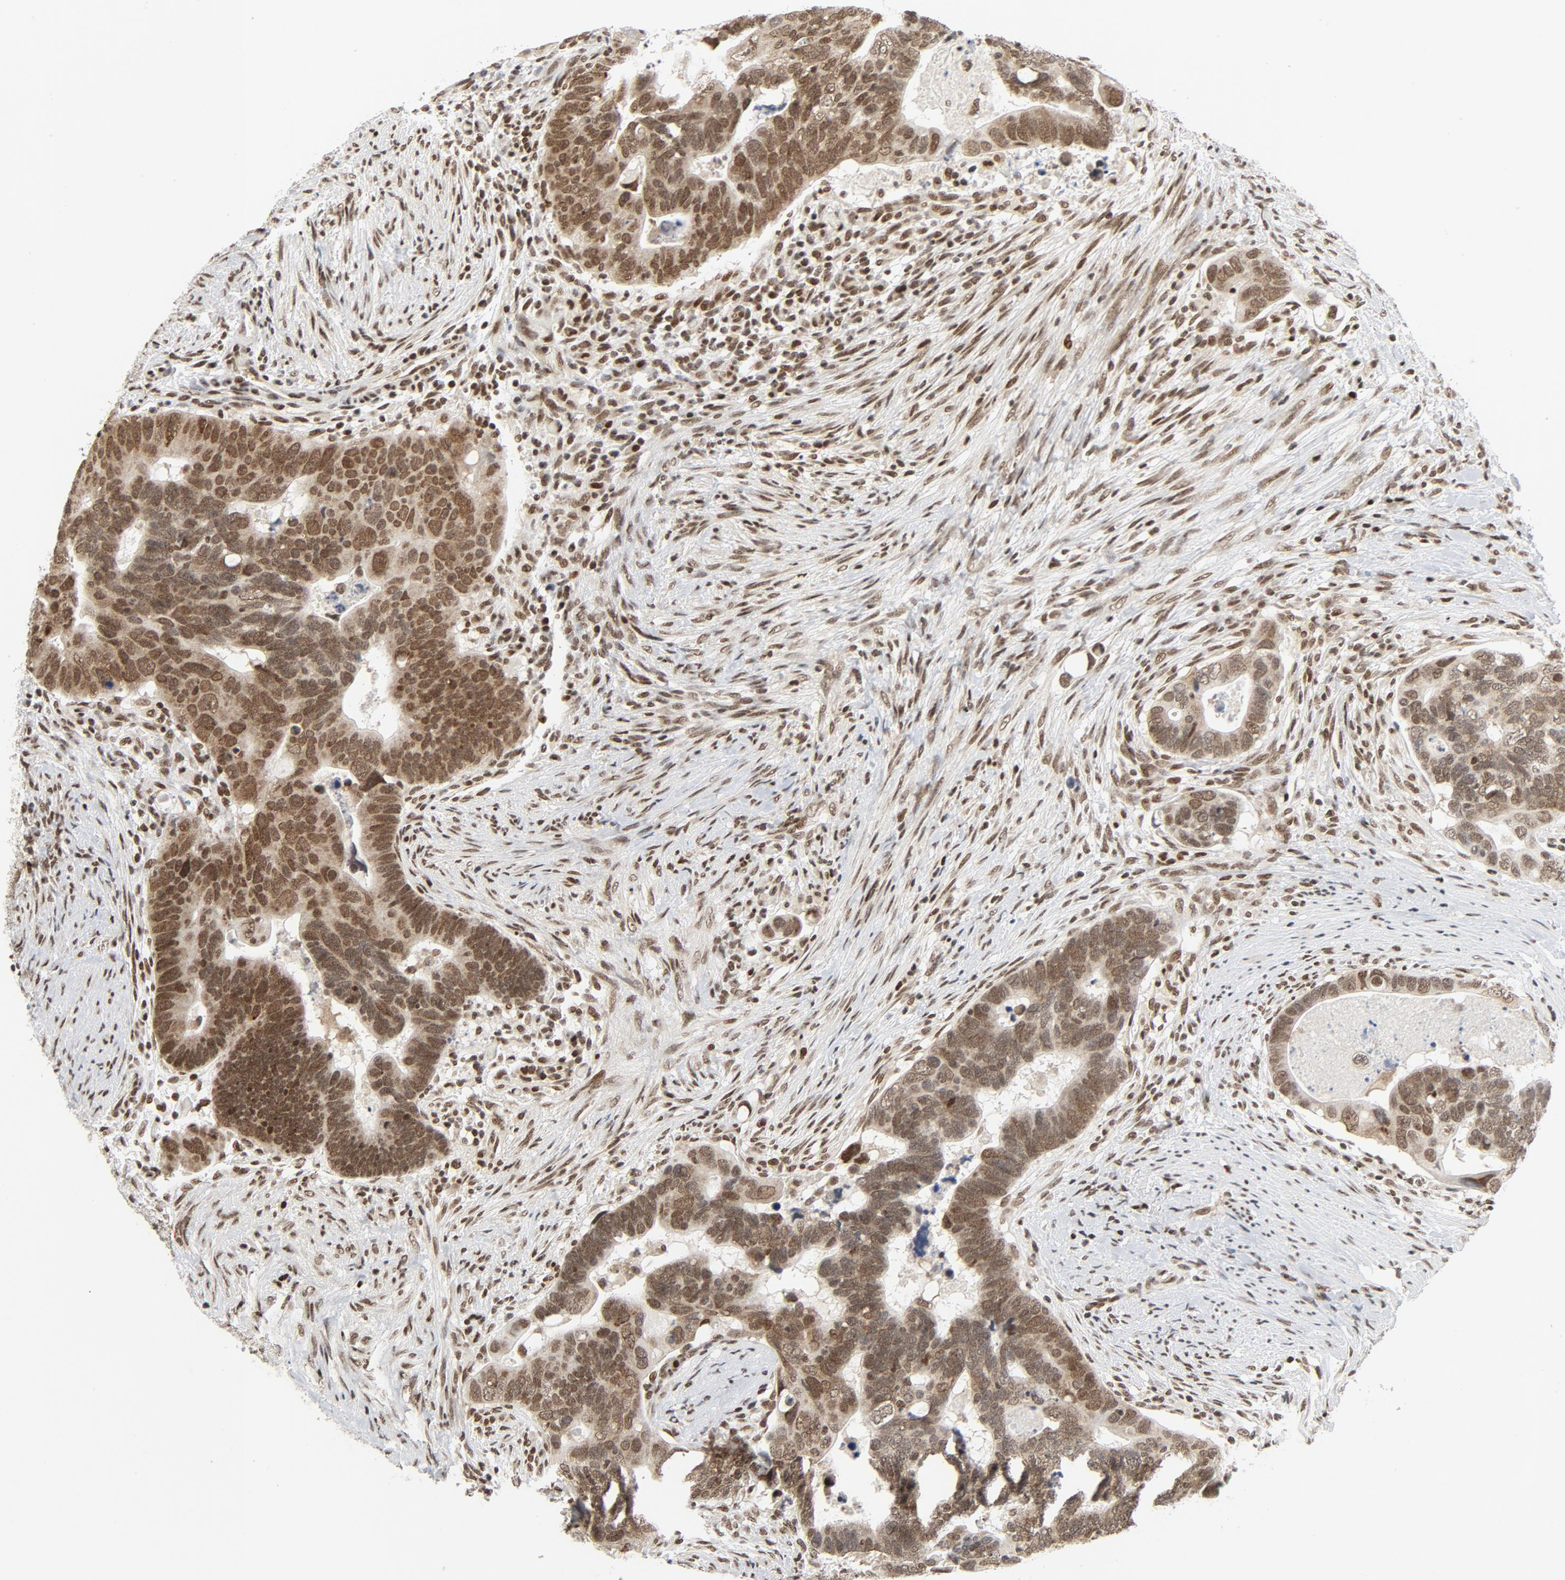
{"staining": {"intensity": "moderate", "quantity": ">75%", "location": "nuclear"}, "tissue": "colorectal cancer", "cell_type": "Tumor cells", "image_type": "cancer", "snomed": [{"axis": "morphology", "description": "Adenocarcinoma, NOS"}, {"axis": "topography", "description": "Rectum"}], "caption": "Colorectal cancer (adenocarcinoma) stained with a protein marker reveals moderate staining in tumor cells.", "gene": "ERCC1", "patient": {"sex": "male", "age": 53}}